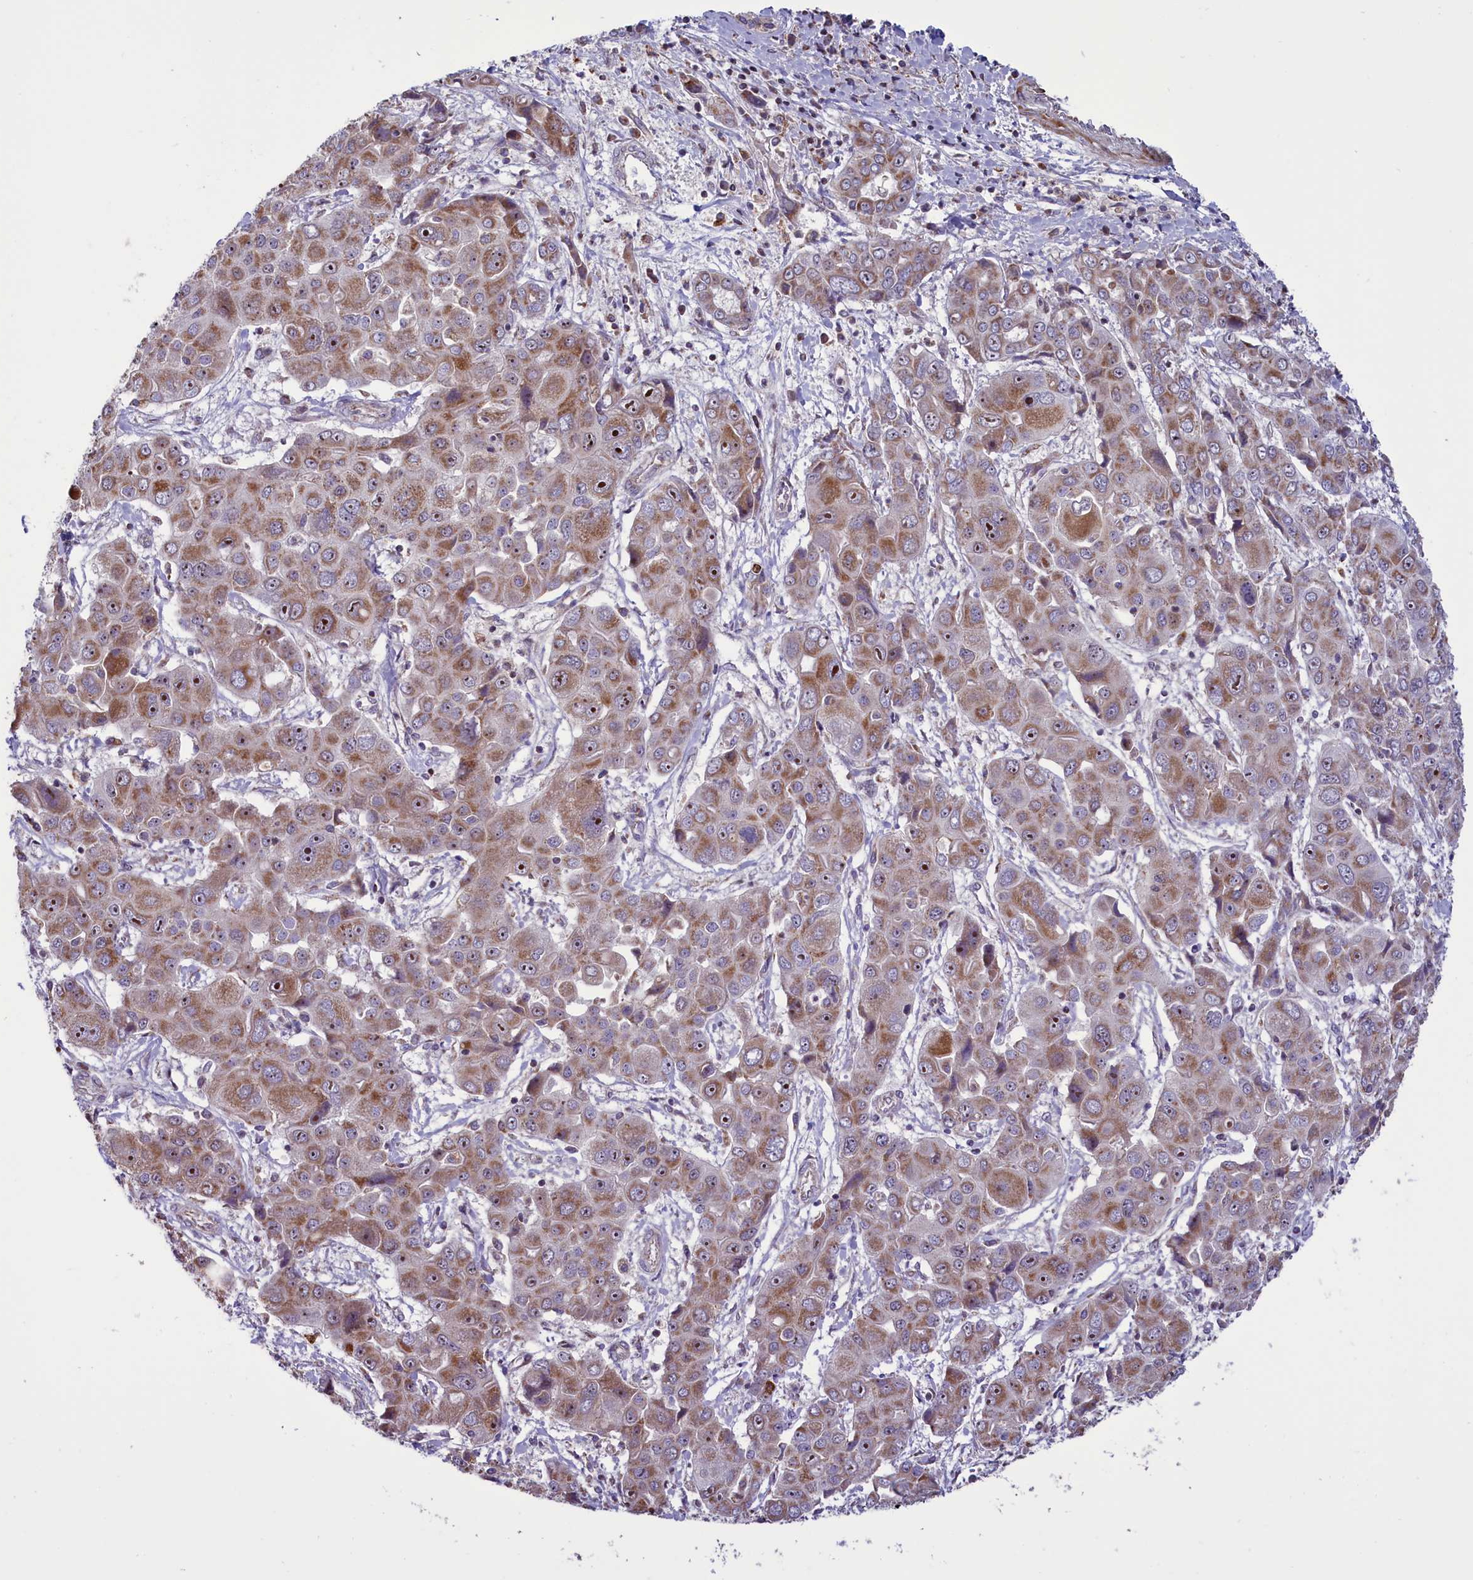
{"staining": {"intensity": "moderate", "quantity": ">75%", "location": "cytoplasmic/membranous,nuclear"}, "tissue": "liver cancer", "cell_type": "Tumor cells", "image_type": "cancer", "snomed": [{"axis": "morphology", "description": "Cholangiocarcinoma"}, {"axis": "topography", "description": "Liver"}], "caption": "Liver cholangiocarcinoma stained with a brown dye displays moderate cytoplasmic/membranous and nuclear positive expression in about >75% of tumor cells.", "gene": "GLRX5", "patient": {"sex": "male", "age": 67}}